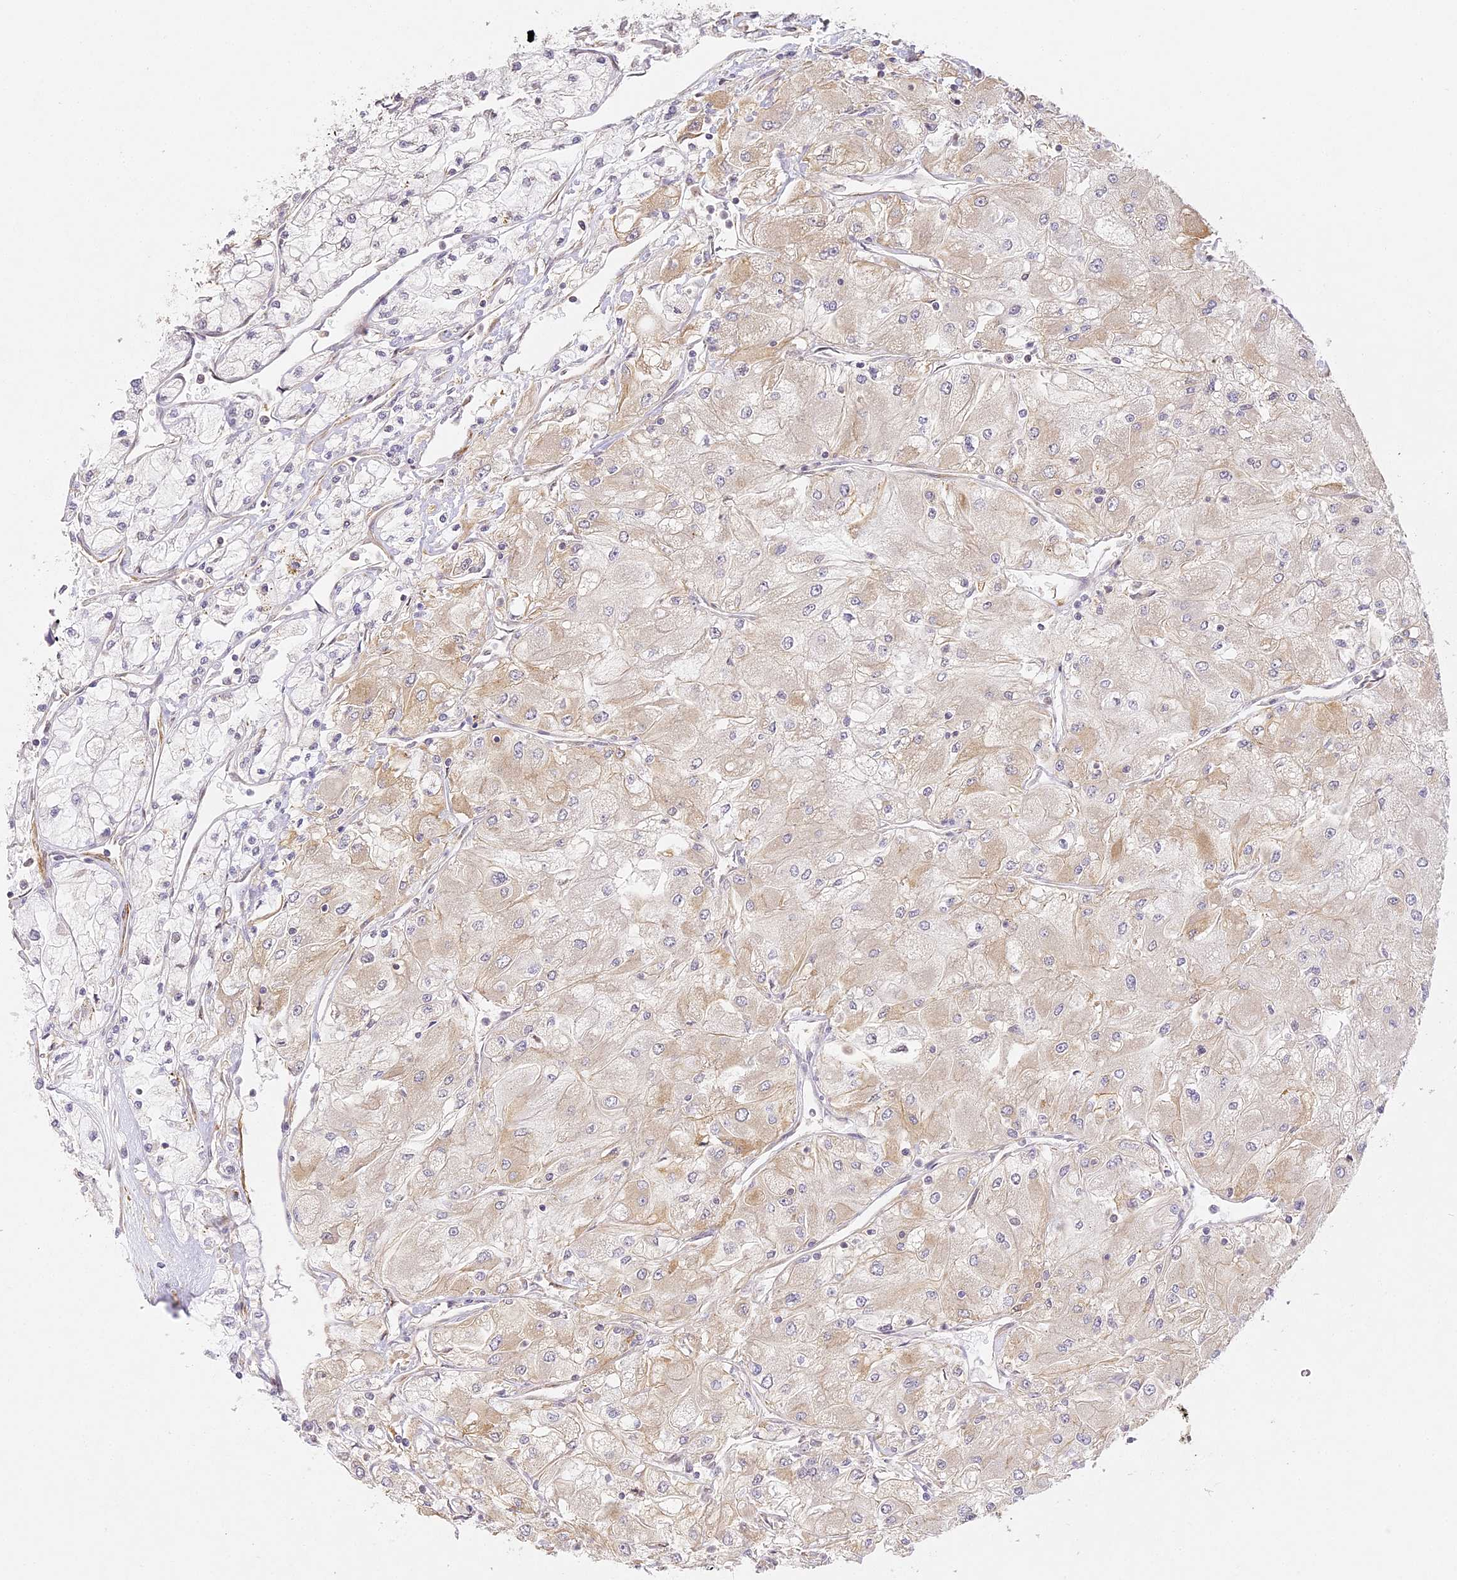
{"staining": {"intensity": "weak", "quantity": "25%-75%", "location": "cytoplasmic/membranous"}, "tissue": "renal cancer", "cell_type": "Tumor cells", "image_type": "cancer", "snomed": [{"axis": "morphology", "description": "Adenocarcinoma, NOS"}, {"axis": "topography", "description": "Kidney"}], "caption": "Tumor cells demonstrate low levels of weak cytoplasmic/membranous staining in about 25%-75% of cells in renal adenocarcinoma.", "gene": "MED28", "patient": {"sex": "male", "age": 80}}